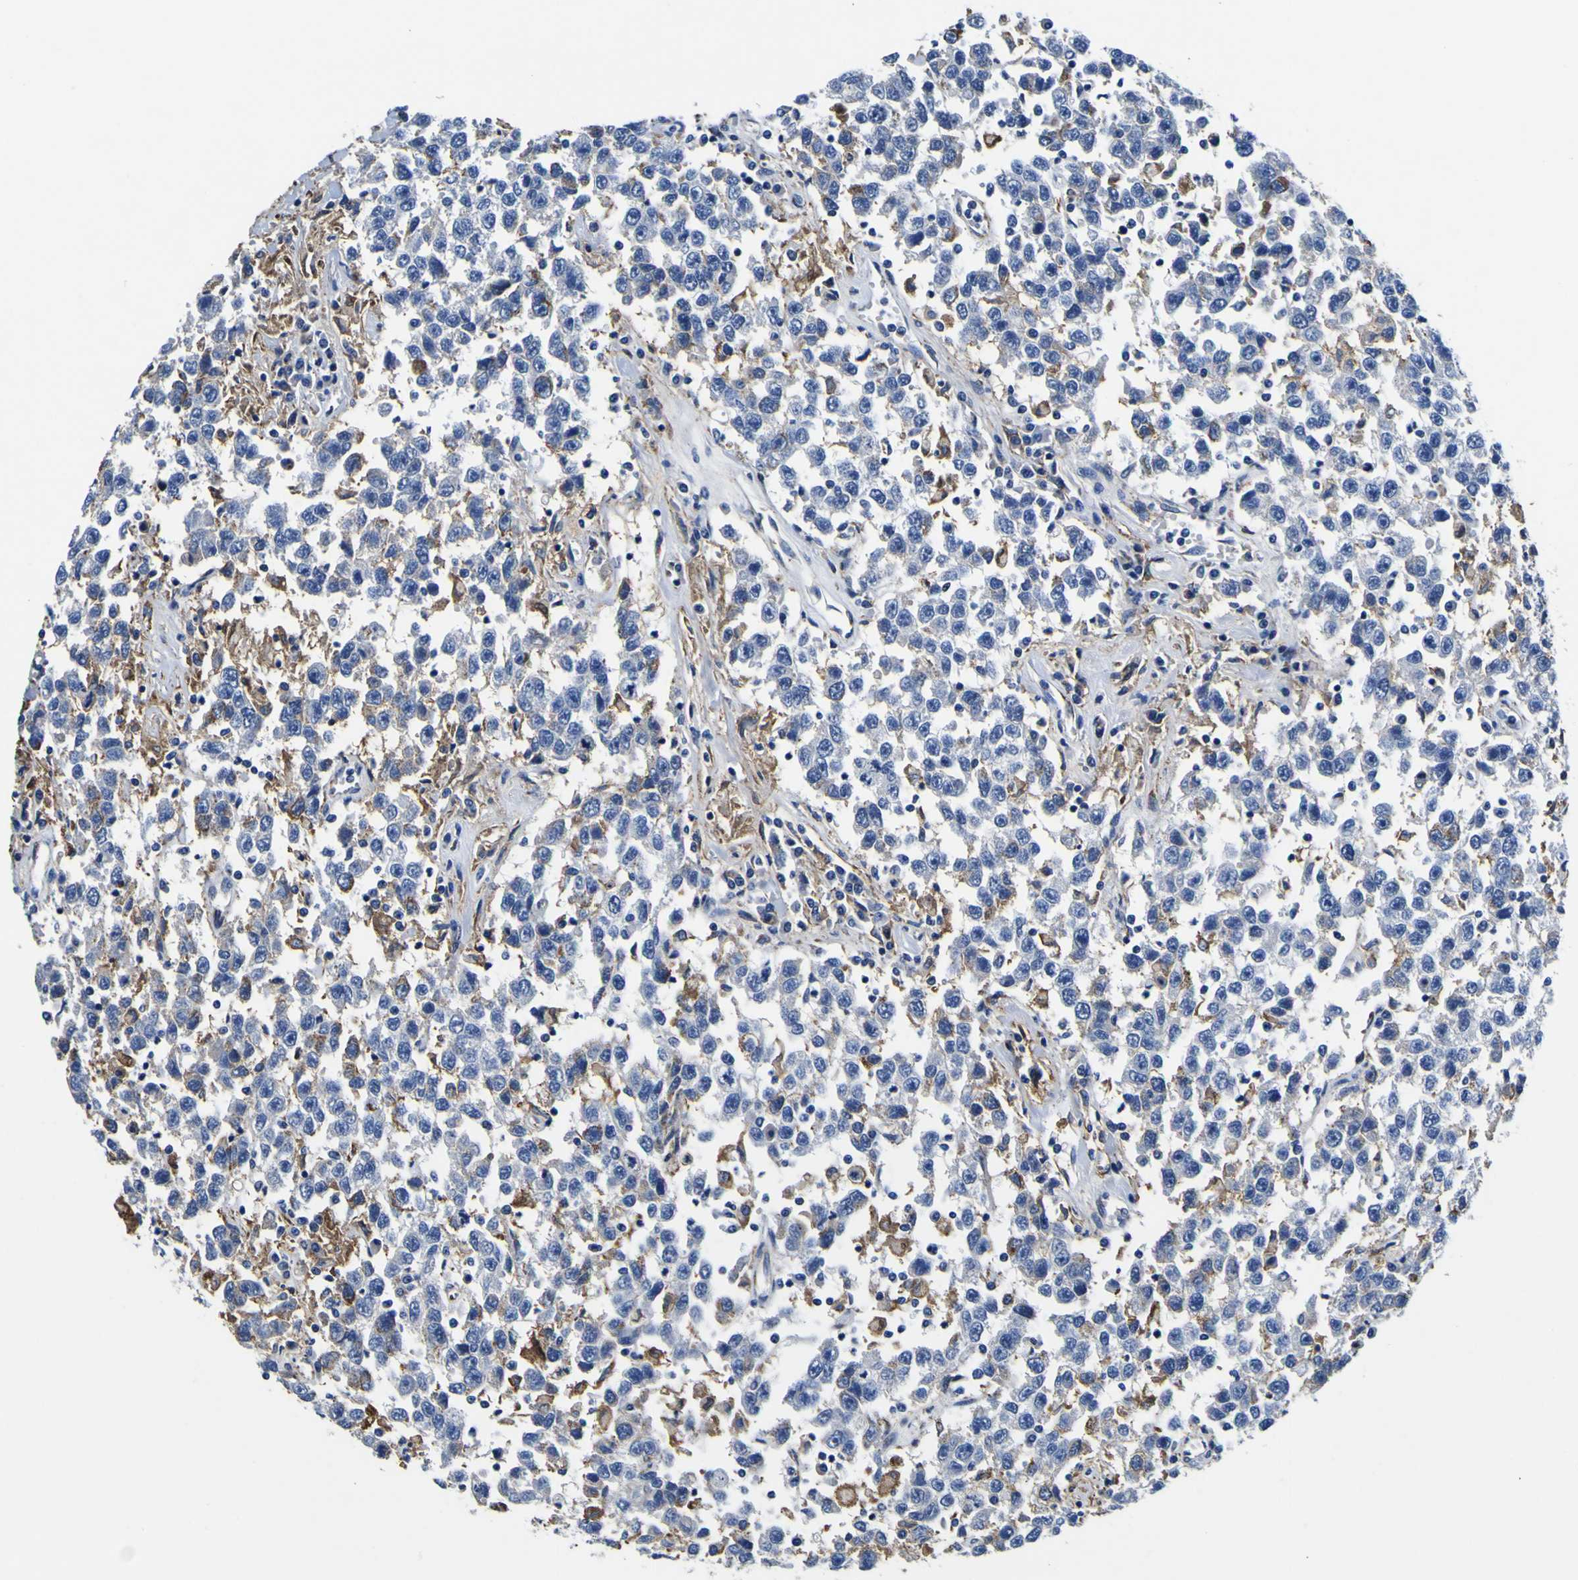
{"staining": {"intensity": "negative", "quantity": "none", "location": "none"}, "tissue": "testis cancer", "cell_type": "Tumor cells", "image_type": "cancer", "snomed": [{"axis": "morphology", "description": "Seminoma, NOS"}, {"axis": "topography", "description": "Testis"}], "caption": "Tumor cells show no significant protein positivity in testis cancer (seminoma).", "gene": "PXDN", "patient": {"sex": "male", "age": 41}}